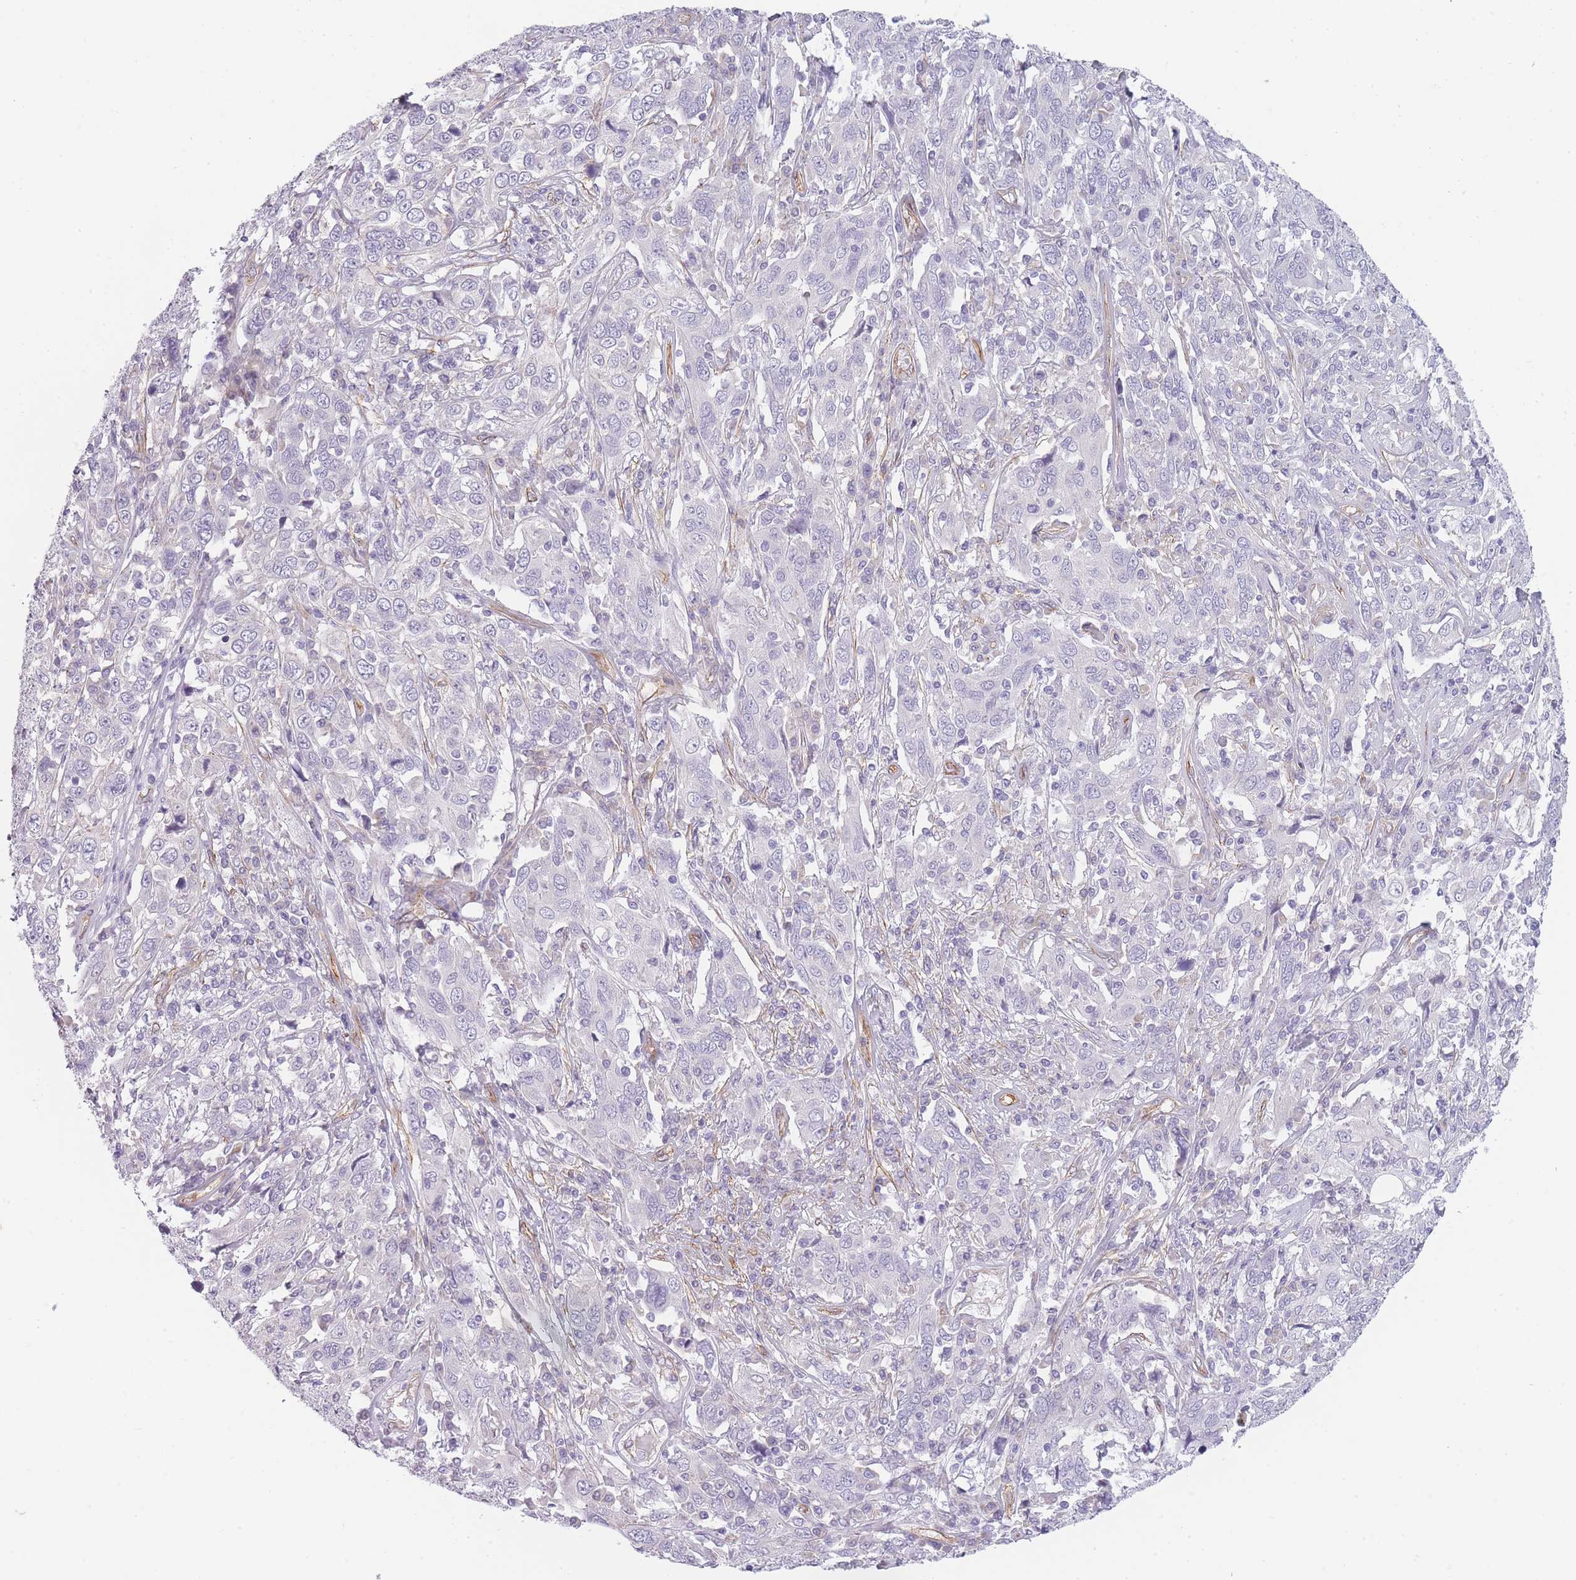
{"staining": {"intensity": "negative", "quantity": "none", "location": "none"}, "tissue": "cervical cancer", "cell_type": "Tumor cells", "image_type": "cancer", "snomed": [{"axis": "morphology", "description": "Squamous cell carcinoma, NOS"}, {"axis": "topography", "description": "Cervix"}], "caption": "DAB (3,3'-diaminobenzidine) immunohistochemical staining of squamous cell carcinoma (cervical) reveals no significant staining in tumor cells. (DAB (3,3'-diaminobenzidine) immunohistochemistry with hematoxylin counter stain).", "gene": "OR6B3", "patient": {"sex": "female", "age": 46}}